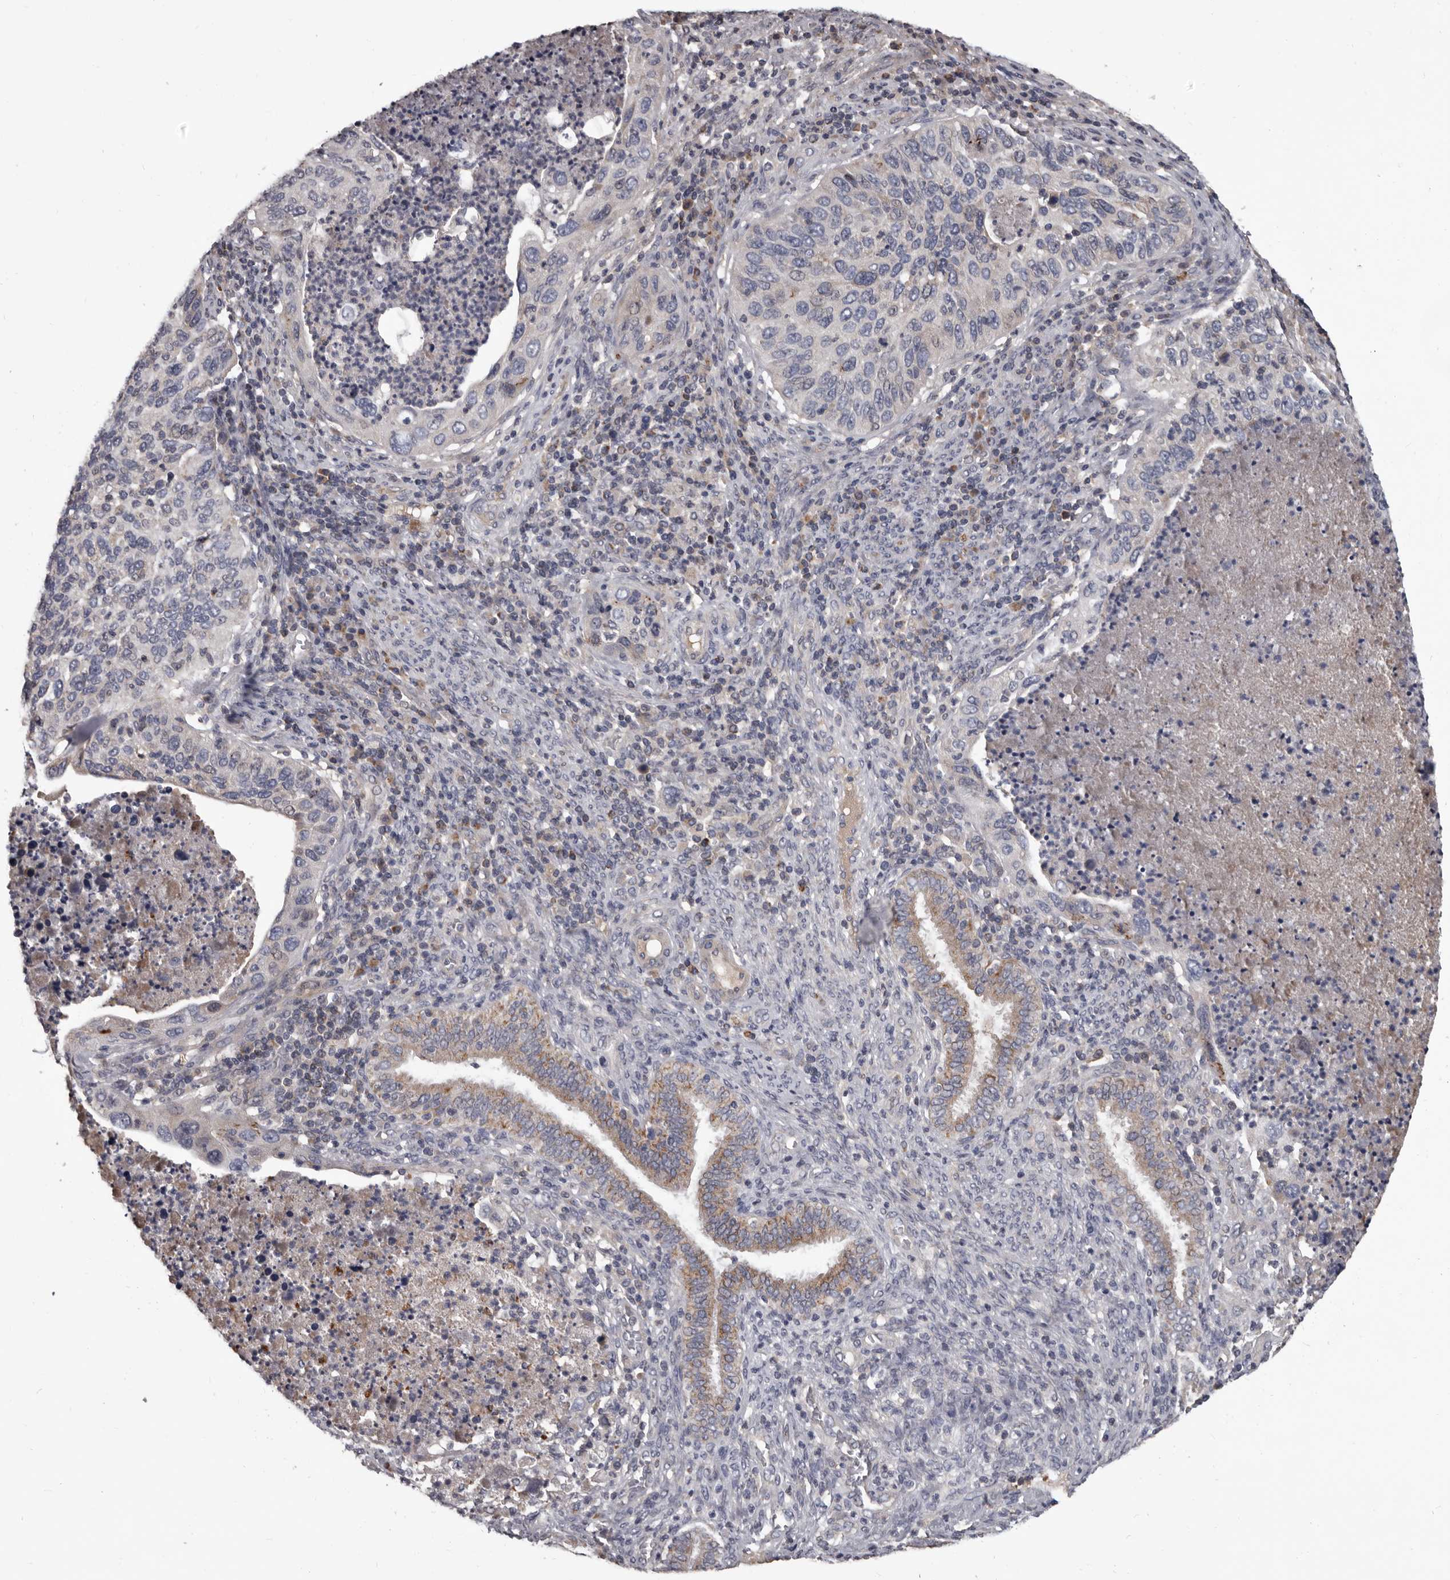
{"staining": {"intensity": "negative", "quantity": "none", "location": "none"}, "tissue": "cervical cancer", "cell_type": "Tumor cells", "image_type": "cancer", "snomed": [{"axis": "morphology", "description": "Squamous cell carcinoma, NOS"}, {"axis": "topography", "description": "Cervix"}], "caption": "This is an immunohistochemistry (IHC) photomicrograph of squamous cell carcinoma (cervical). There is no staining in tumor cells.", "gene": "ALDH5A1", "patient": {"sex": "female", "age": 38}}